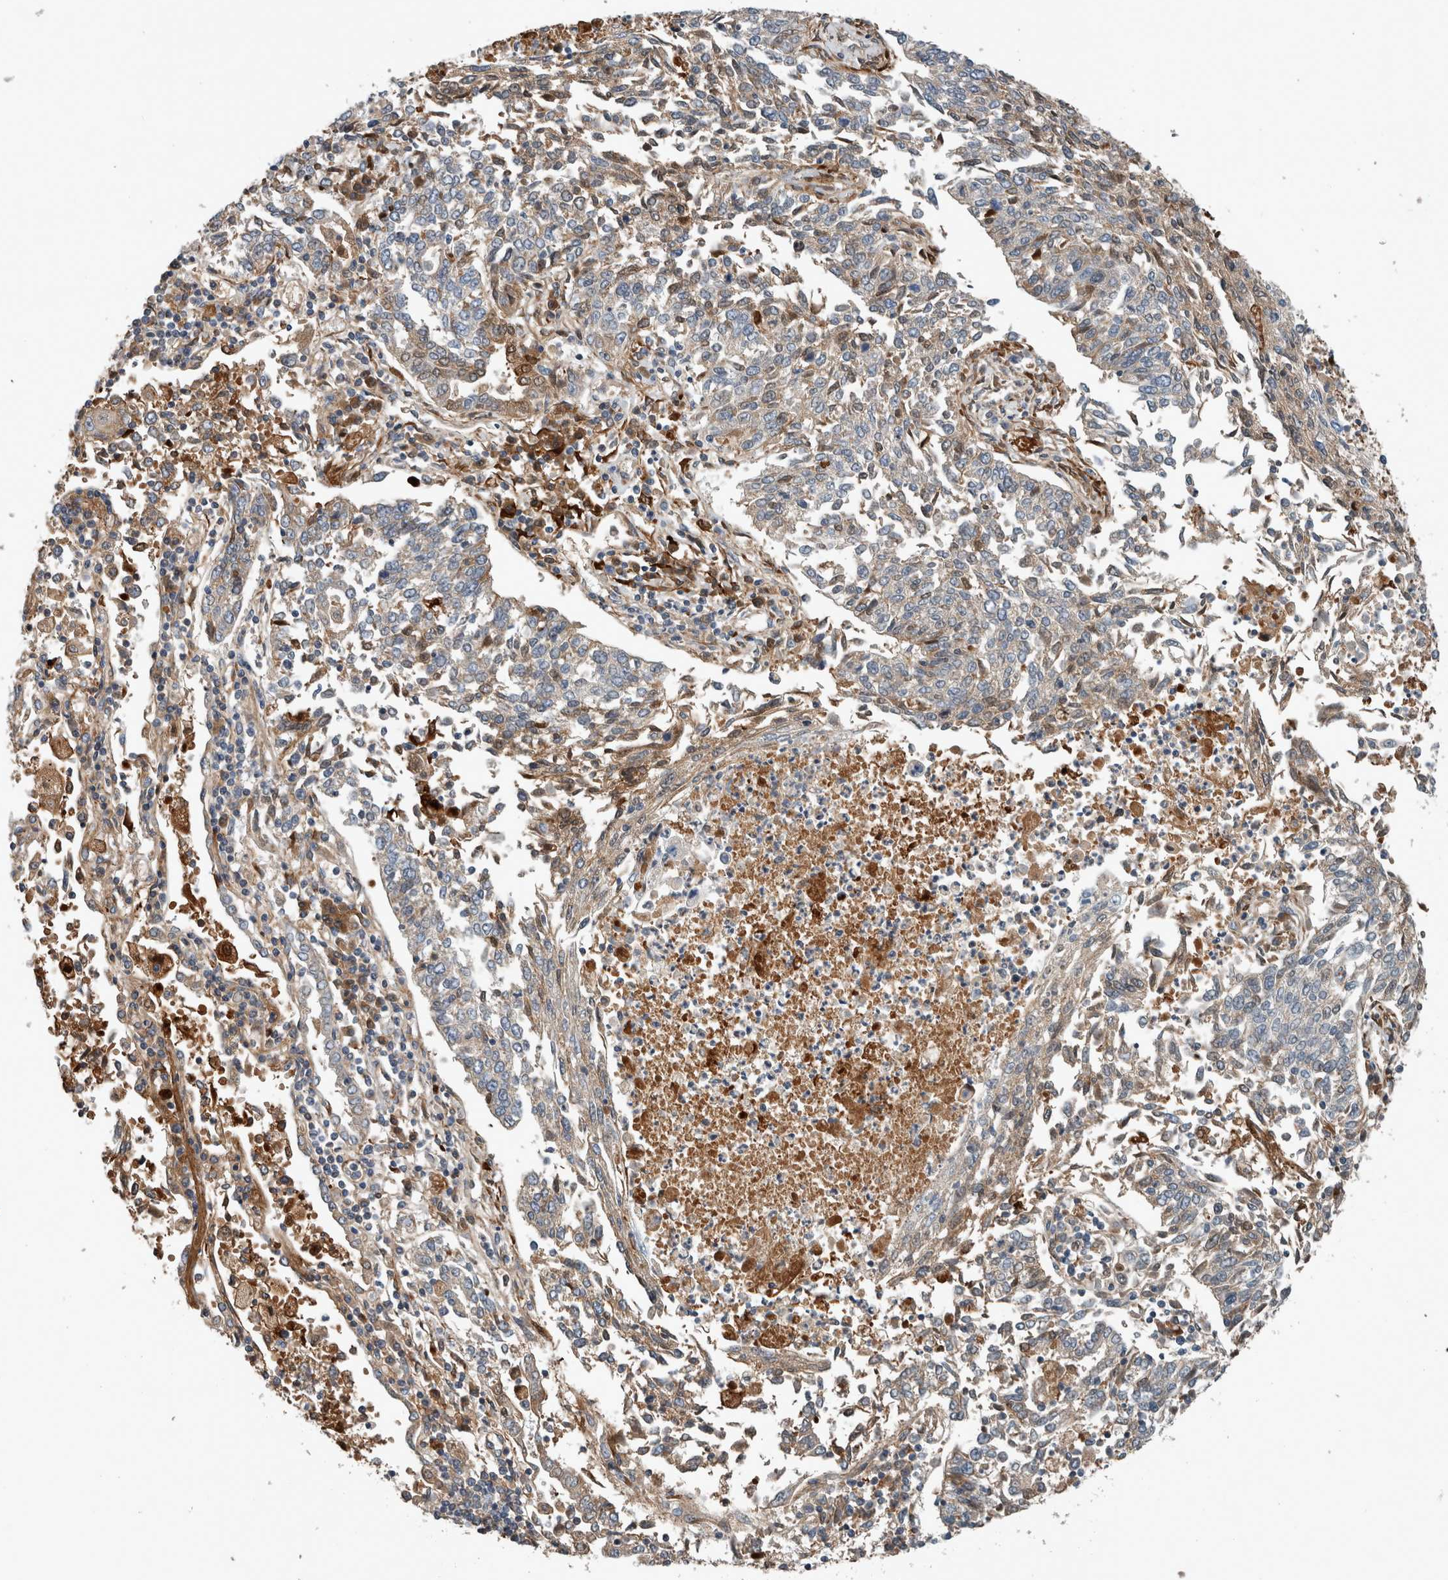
{"staining": {"intensity": "moderate", "quantity": "<25%", "location": "cytoplasmic/membranous"}, "tissue": "lung cancer", "cell_type": "Tumor cells", "image_type": "cancer", "snomed": [{"axis": "morphology", "description": "Normal tissue, NOS"}, {"axis": "morphology", "description": "Squamous cell carcinoma, NOS"}, {"axis": "topography", "description": "Cartilage tissue"}, {"axis": "topography", "description": "Lung"}, {"axis": "topography", "description": "Peripheral nerve tissue"}], "caption": "Lung cancer was stained to show a protein in brown. There is low levels of moderate cytoplasmic/membranous expression in about <25% of tumor cells.", "gene": "FN1", "patient": {"sex": "female", "age": 49}}